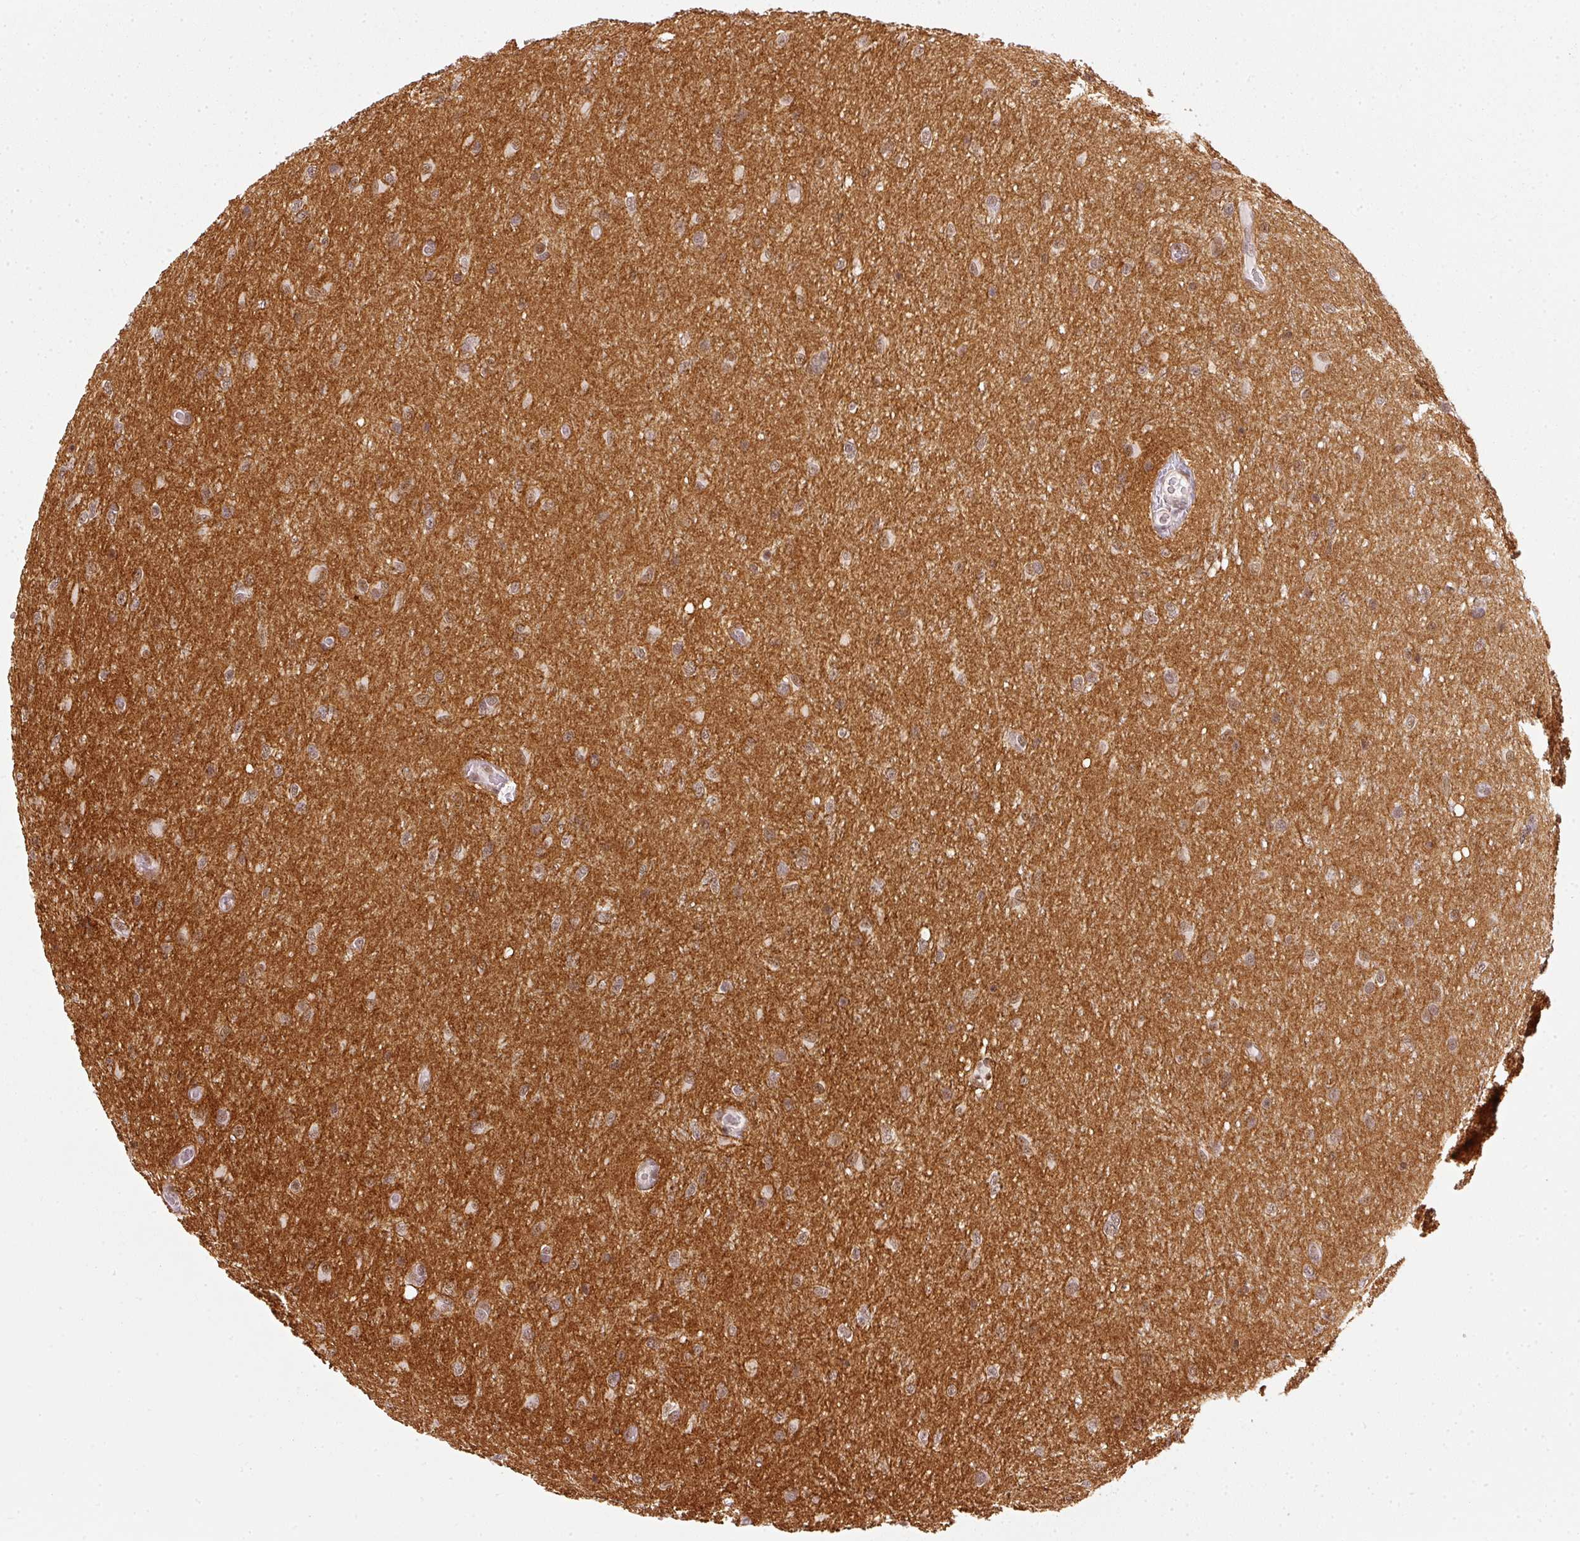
{"staining": {"intensity": "moderate", "quantity": "25%-75%", "location": "nuclear"}, "tissue": "glioma", "cell_type": "Tumor cells", "image_type": "cancer", "snomed": [{"axis": "morphology", "description": "Glioma, malignant, Low grade"}, {"axis": "topography", "description": "Cerebellum"}], "caption": "Tumor cells reveal moderate nuclear positivity in about 25%-75% of cells in glioma.", "gene": "THOC6", "patient": {"sex": "female", "age": 5}}